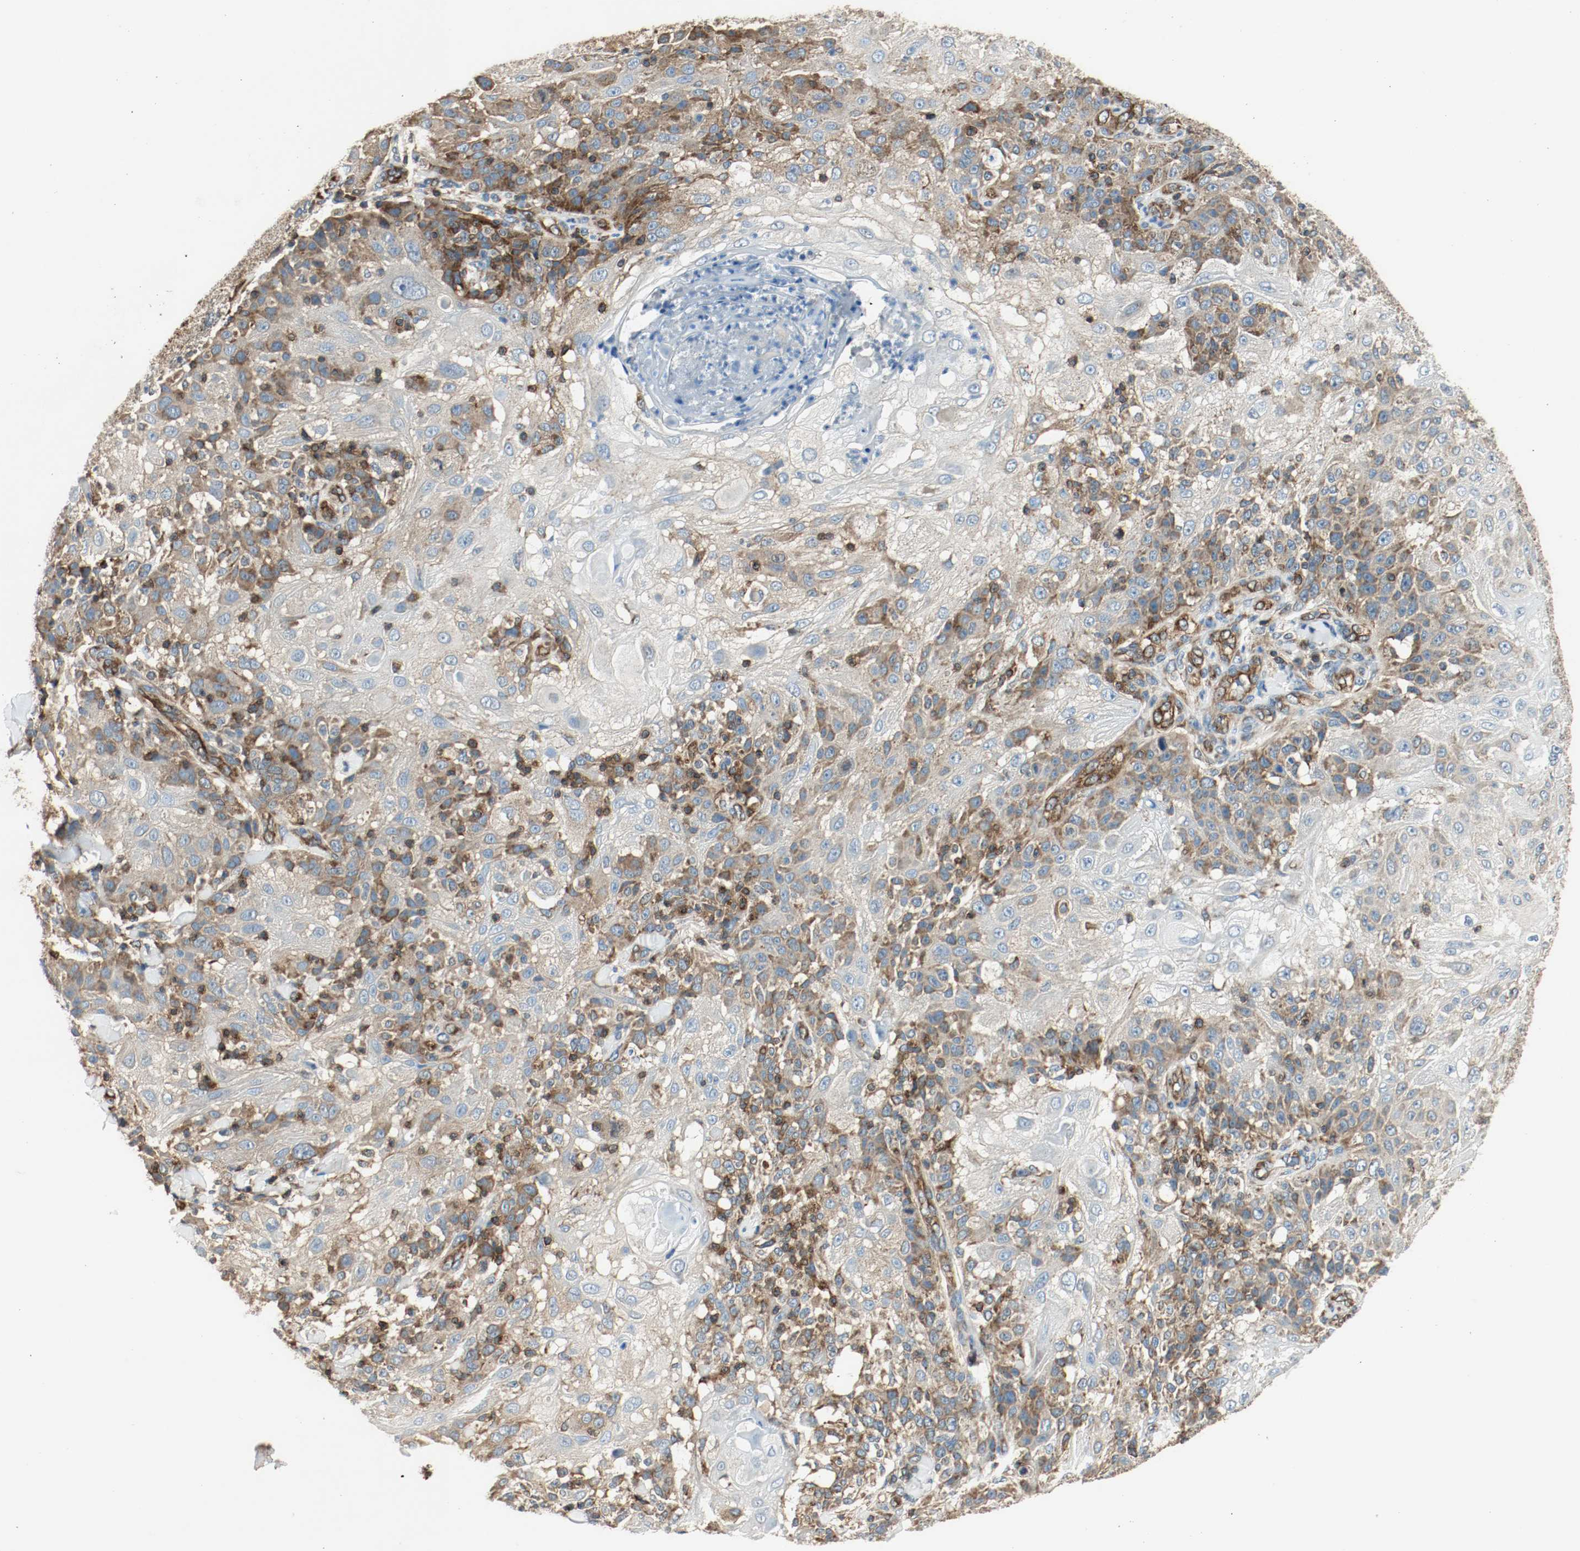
{"staining": {"intensity": "strong", "quantity": "25%-75%", "location": "cytoplasmic/membranous"}, "tissue": "skin cancer", "cell_type": "Tumor cells", "image_type": "cancer", "snomed": [{"axis": "morphology", "description": "Normal tissue, NOS"}, {"axis": "morphology", "description": "Squamous cell carcinoma, NOS"}, {"axis": "topography", "description": "Skin"}], "caption": "Protein staining of skin cancer tissue displays strong cytoplasmic/membranous expression in about 25%-75% of tumor cells.", "gene": "PLCG1", "patient": {"sex": "female", "age": 83}}